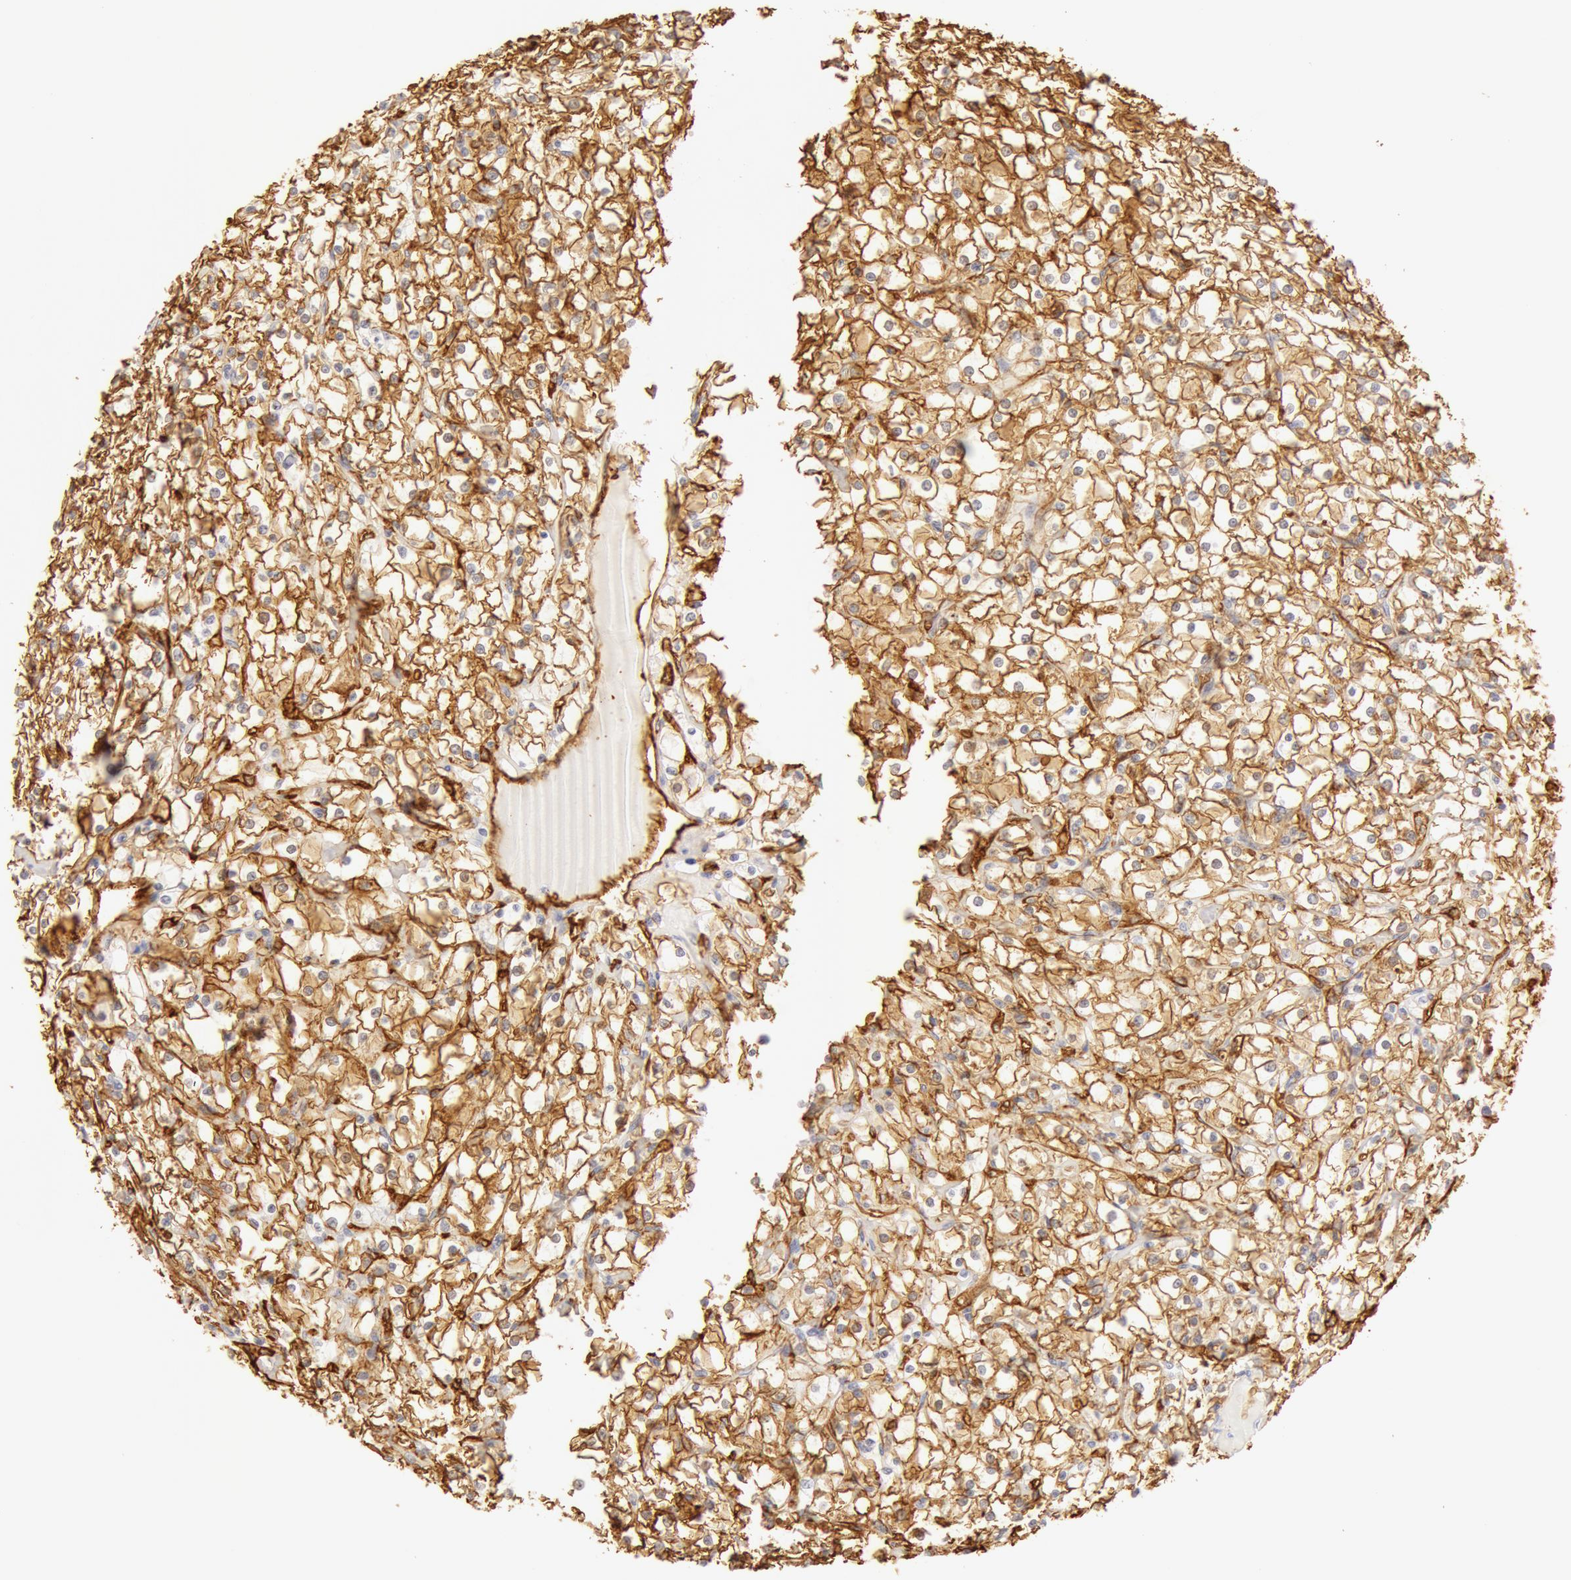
{"staining": {"intensity": "strong", "quantity": ">75%", "location": "cytoplasmic/membranous"}, "tissue": "renal cancer", "cell_type": "Tumor cells", "image_type": "cancer", "snomed": [{"axis": "morphology", "description": "Adenocarcinoma, NOS"}, {"axis": "topography", "description": "Kidney"}], "caption": "Immunohistochemical staining of renal adenocarcinoma shows high levels of strong cytoplasmic/membranous positivity in approximately >75% of tumor cells.", "gene": "AQP1", "patient": {"sex": "female", "age": 73}}